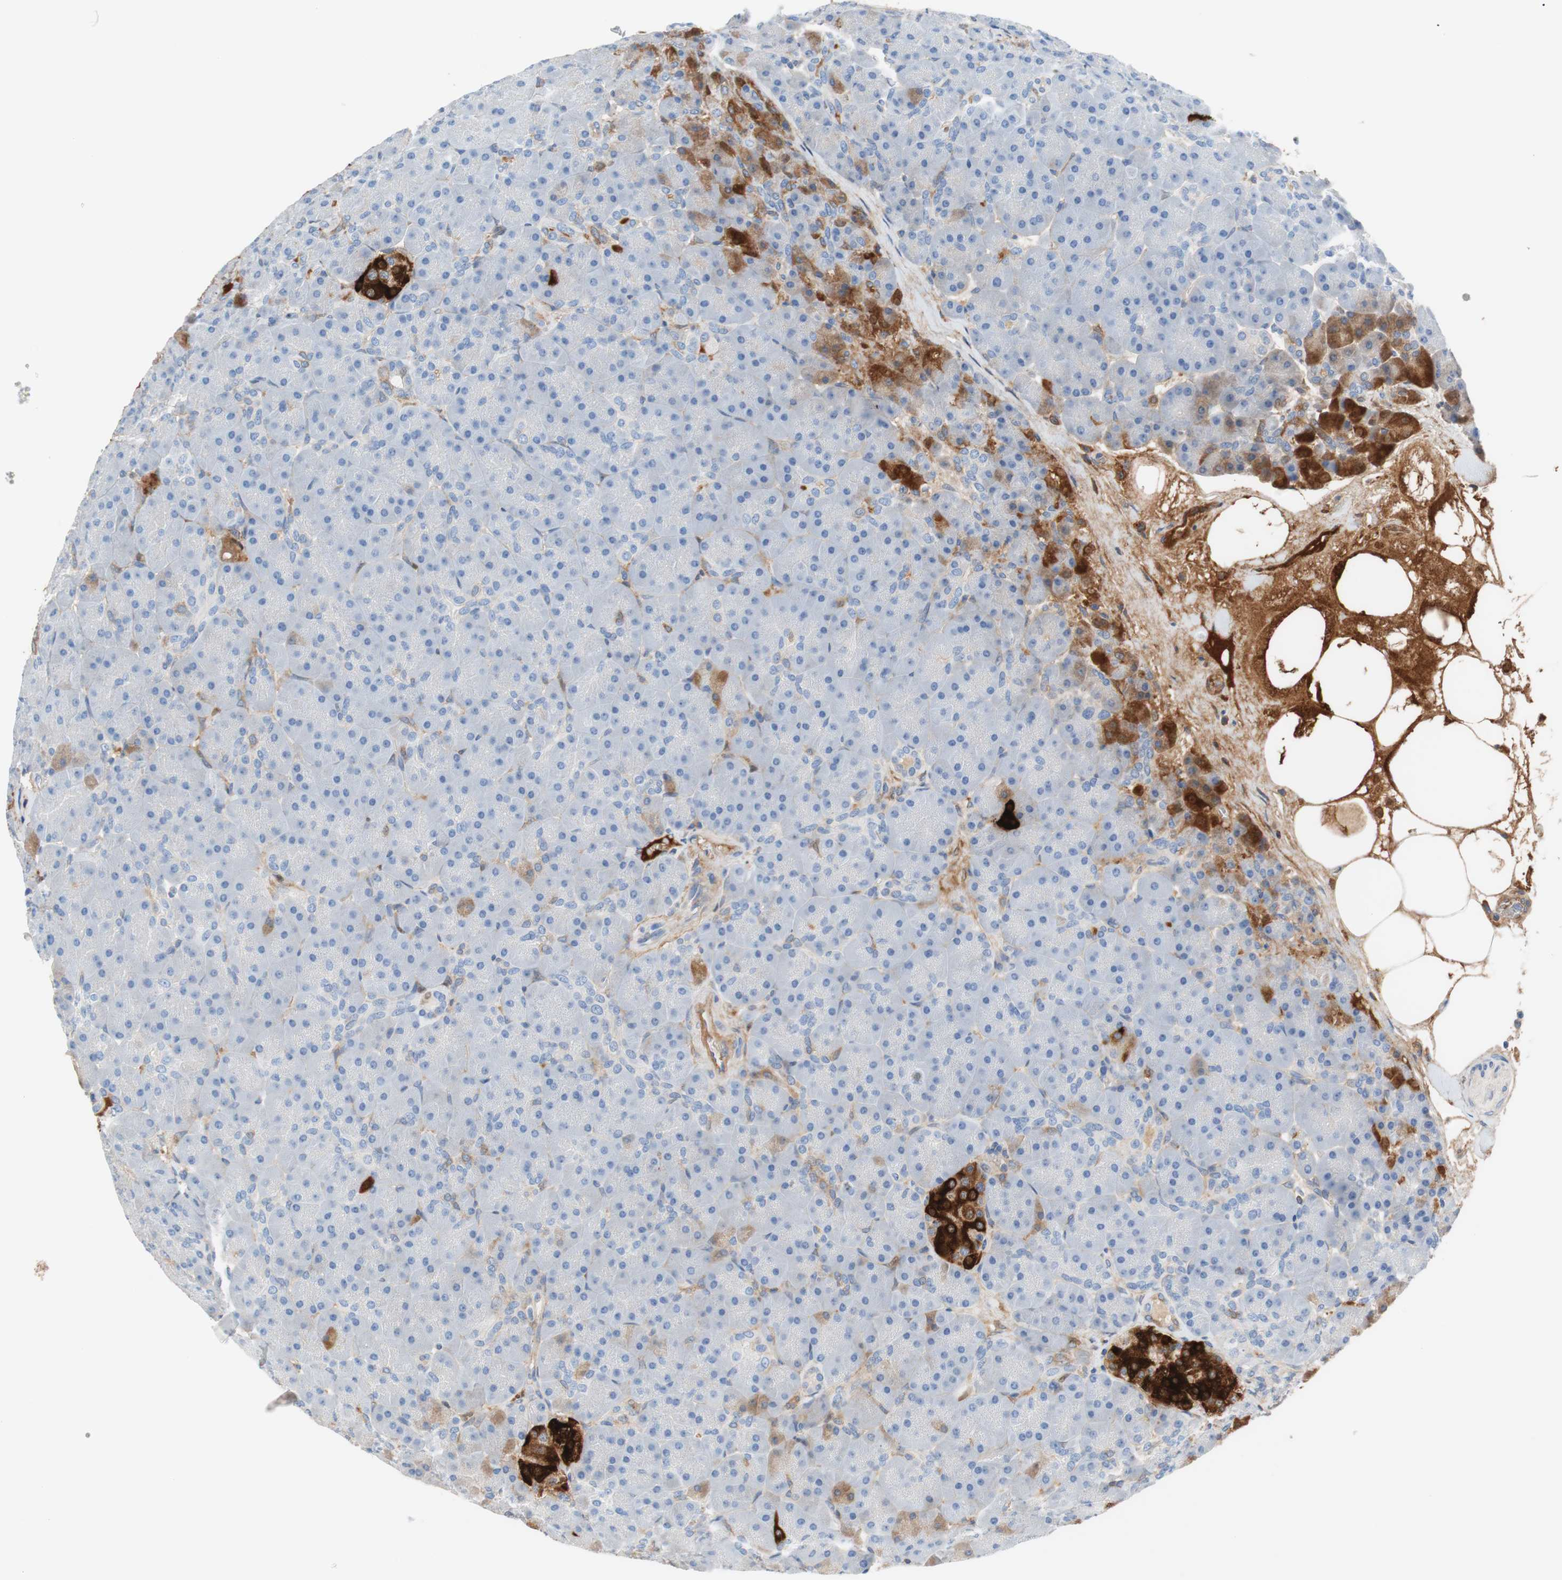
{"staining": {"intensity": "negative", "quantity": "none", "location": "none"}, "tissue": "pancreas", "cell_type": "Exocrine glandular cells", "image_type": "normal", "snomed": [{"axis": "morphology", "description": "Normal tissue, NOS"}, {"axis": "topography", "description": "Pancreas"}], "caption": "Protein analysis of unremarkable pancreas exhibits no significant positivity in exocrine glandular cells. (DAB immunohistochemistry, high magnification).", "gene": "RBP4", "patient": {"sex": "male", "age": 66}}